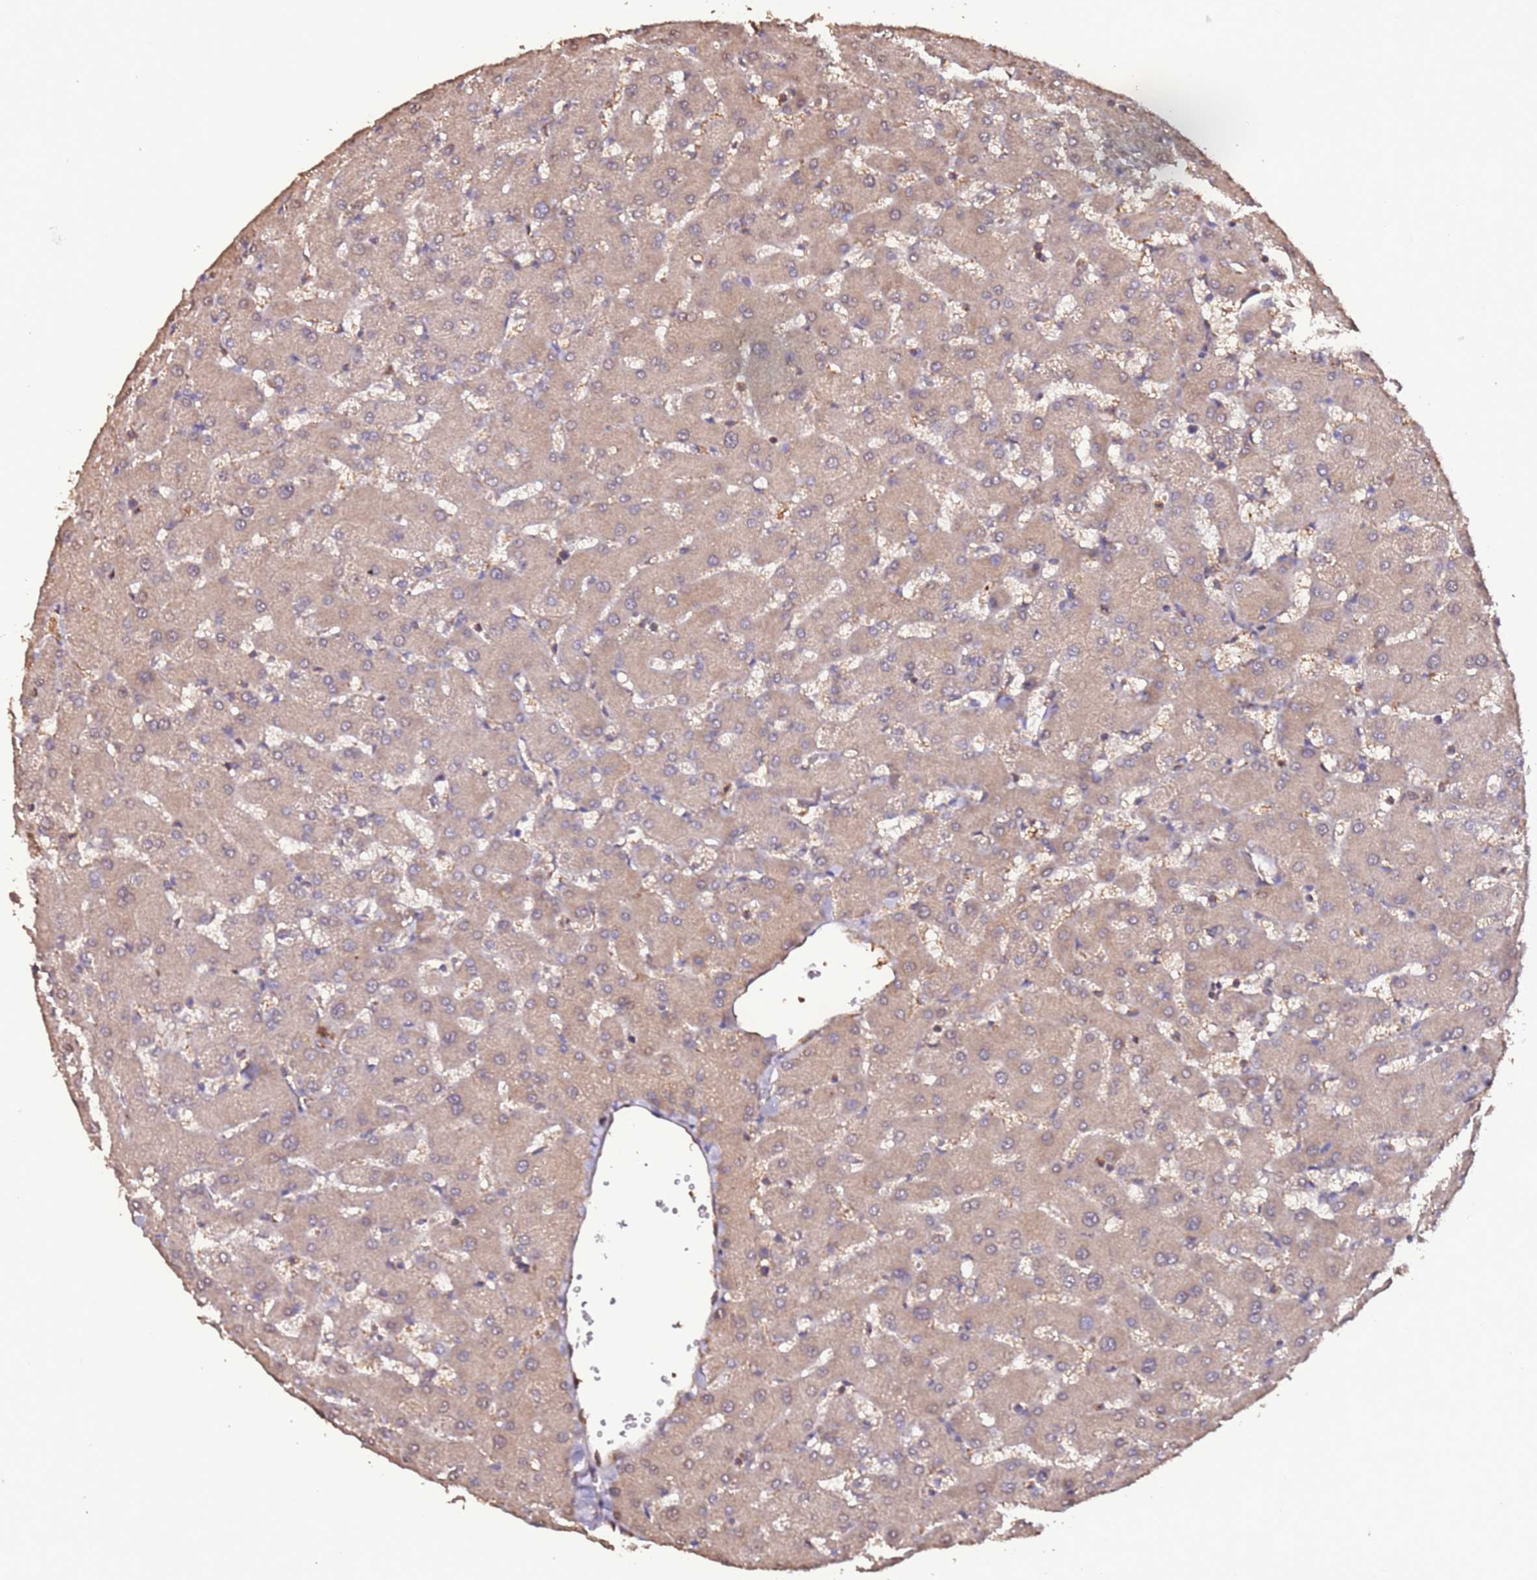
{"staining": {"intensity": "weak", "quantity": "25%-75%", "location": "cytoplasmic/membranous"}, "tissue": "liver", "cell_type": "Cholangiocytes", "image_type": "normal", "snomed": [{"axis": "morphology", "description": "Normal tissue, NOS"}, {"axis": "topography", "description": "Liver"}], "caption": "Immunohistochemical staining of normal liver shows weak cytoplasmic/membranous protein positivity in about 25%-75% of cholangiocytes.", "gene": "SLC41A3", "patient": {"sex": "female", "age": 63}}